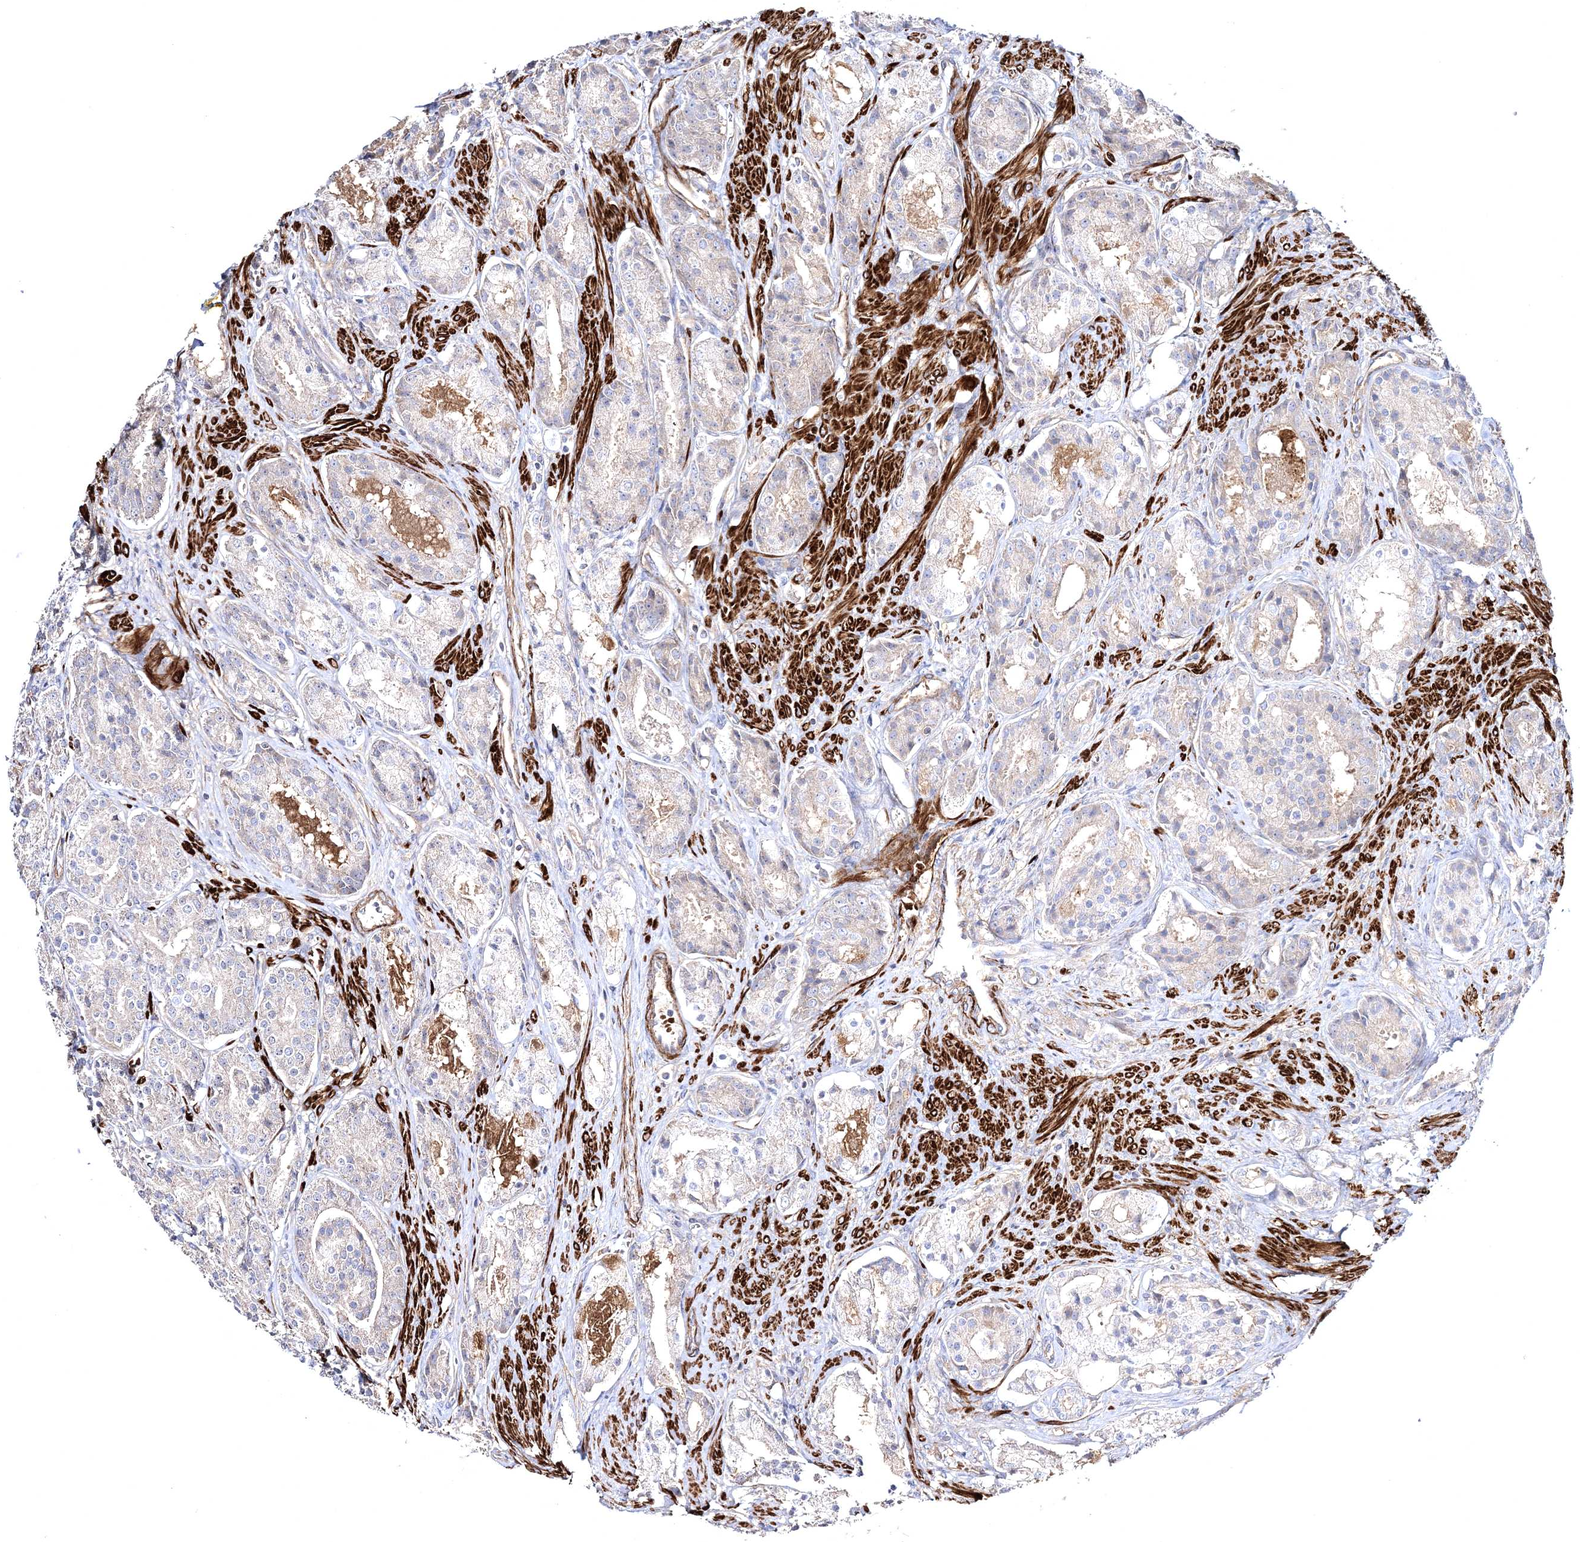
{"staining": {"intensity": "weak", "quantity": "<25%", "location": "cytoplasmic/membranous"}, "tissue": "prostate cancer", "cell_type": "Tumor cells", "image_type": "cancer", "snomed": [{"axis": "morphology", "description": "Adenocarcinoma, High grade"}, {"axis": "topography", "description": "Prostate"}], "caption": "This is a image of immunohistochemistry staining of adenocarcinoma (high-grade) (prostate), which shows no positivity in tumor cells.", "gene": "ZSWIM6", "patient": {"sex": "male", "age": 60}}